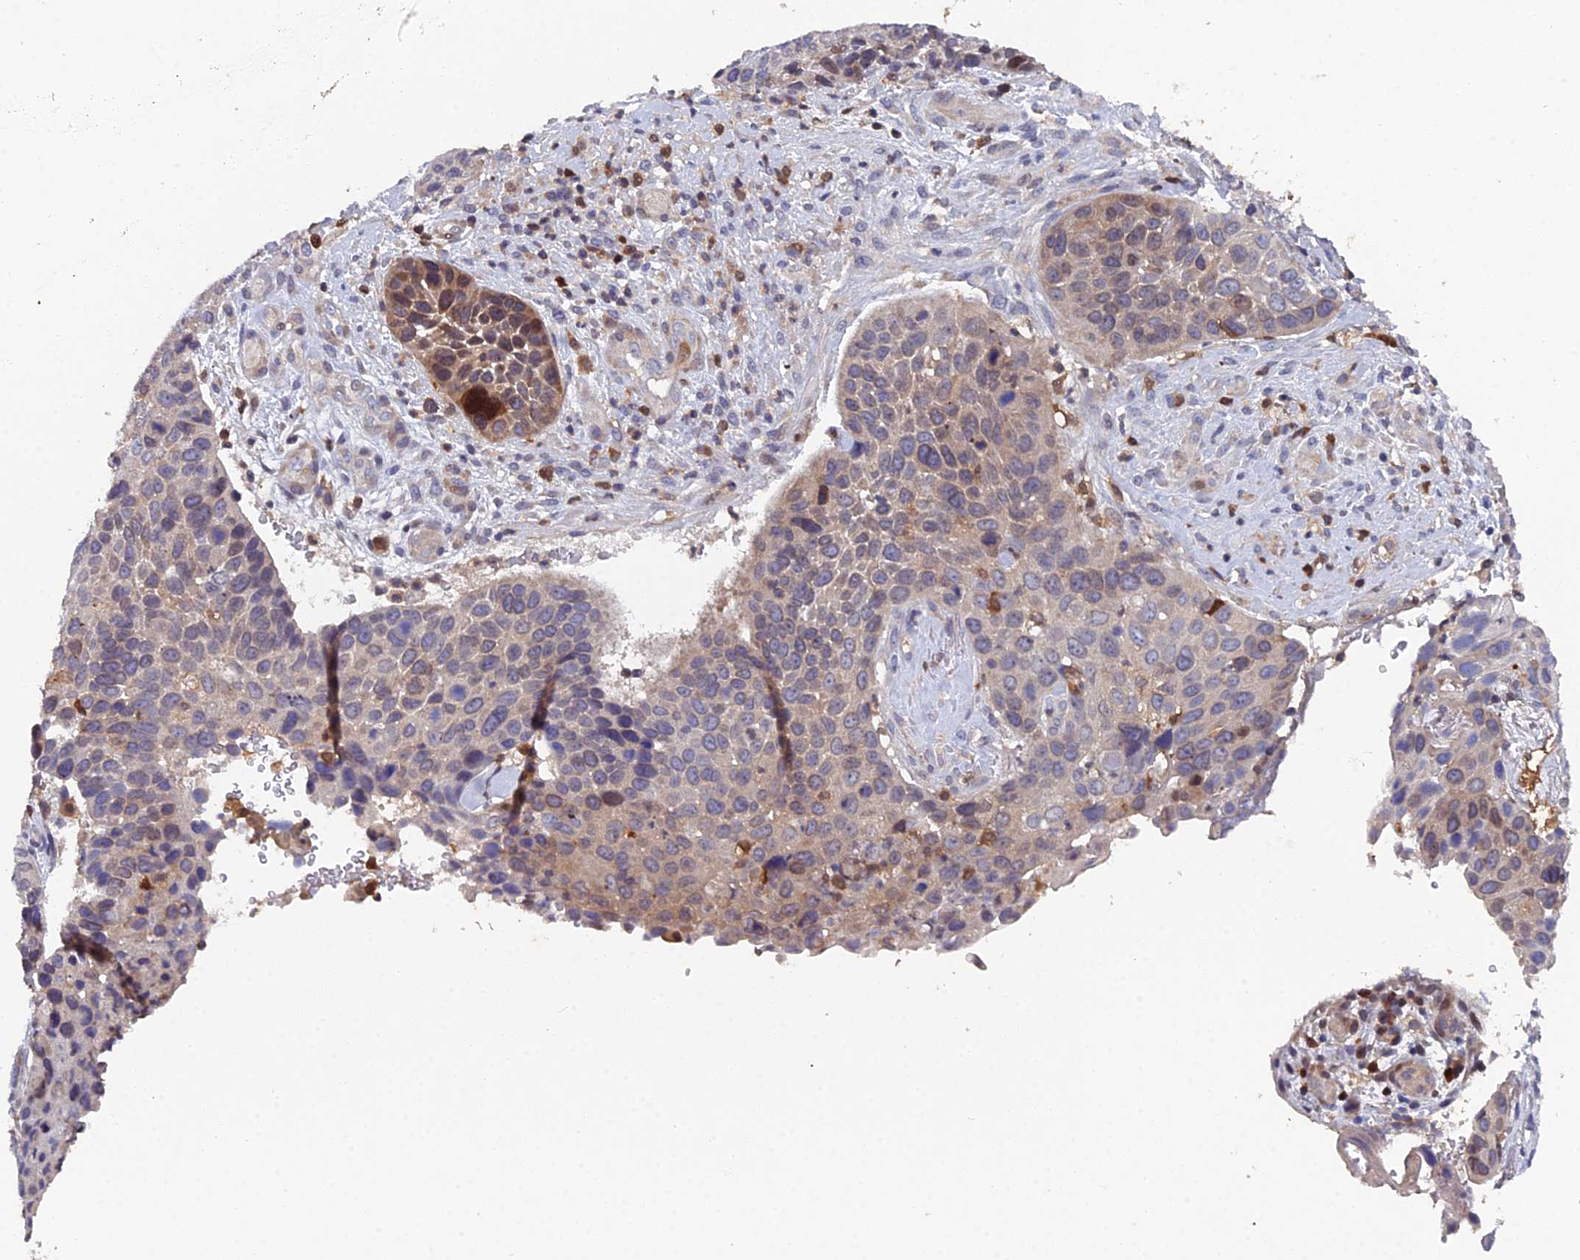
{"staining": {"intensity": "moderate", "quantity": "<25%", "location": "cytoplasmic/membranous"}, "tissue": "skin cancer", "cell_type": "Tumor cells", "image_type": "cancer", "snomed": [{"axis": "morphology", "description": "Basal cell carcinoma"}, {"axis": "topography", "description": "Skin"}], "caption": "Protein expression analysis of human skin basal cell carcinoma reveals moderate cytoplasmic/membranous expression in approximately <25% of tumor cells. The protein of interest is stained brown, and the nuclei are stained in blue (DAB IHC with brightfield microscopy, high magnification).", "gene": "GALK2", "patient": {"sex": "female", "age": 74}}